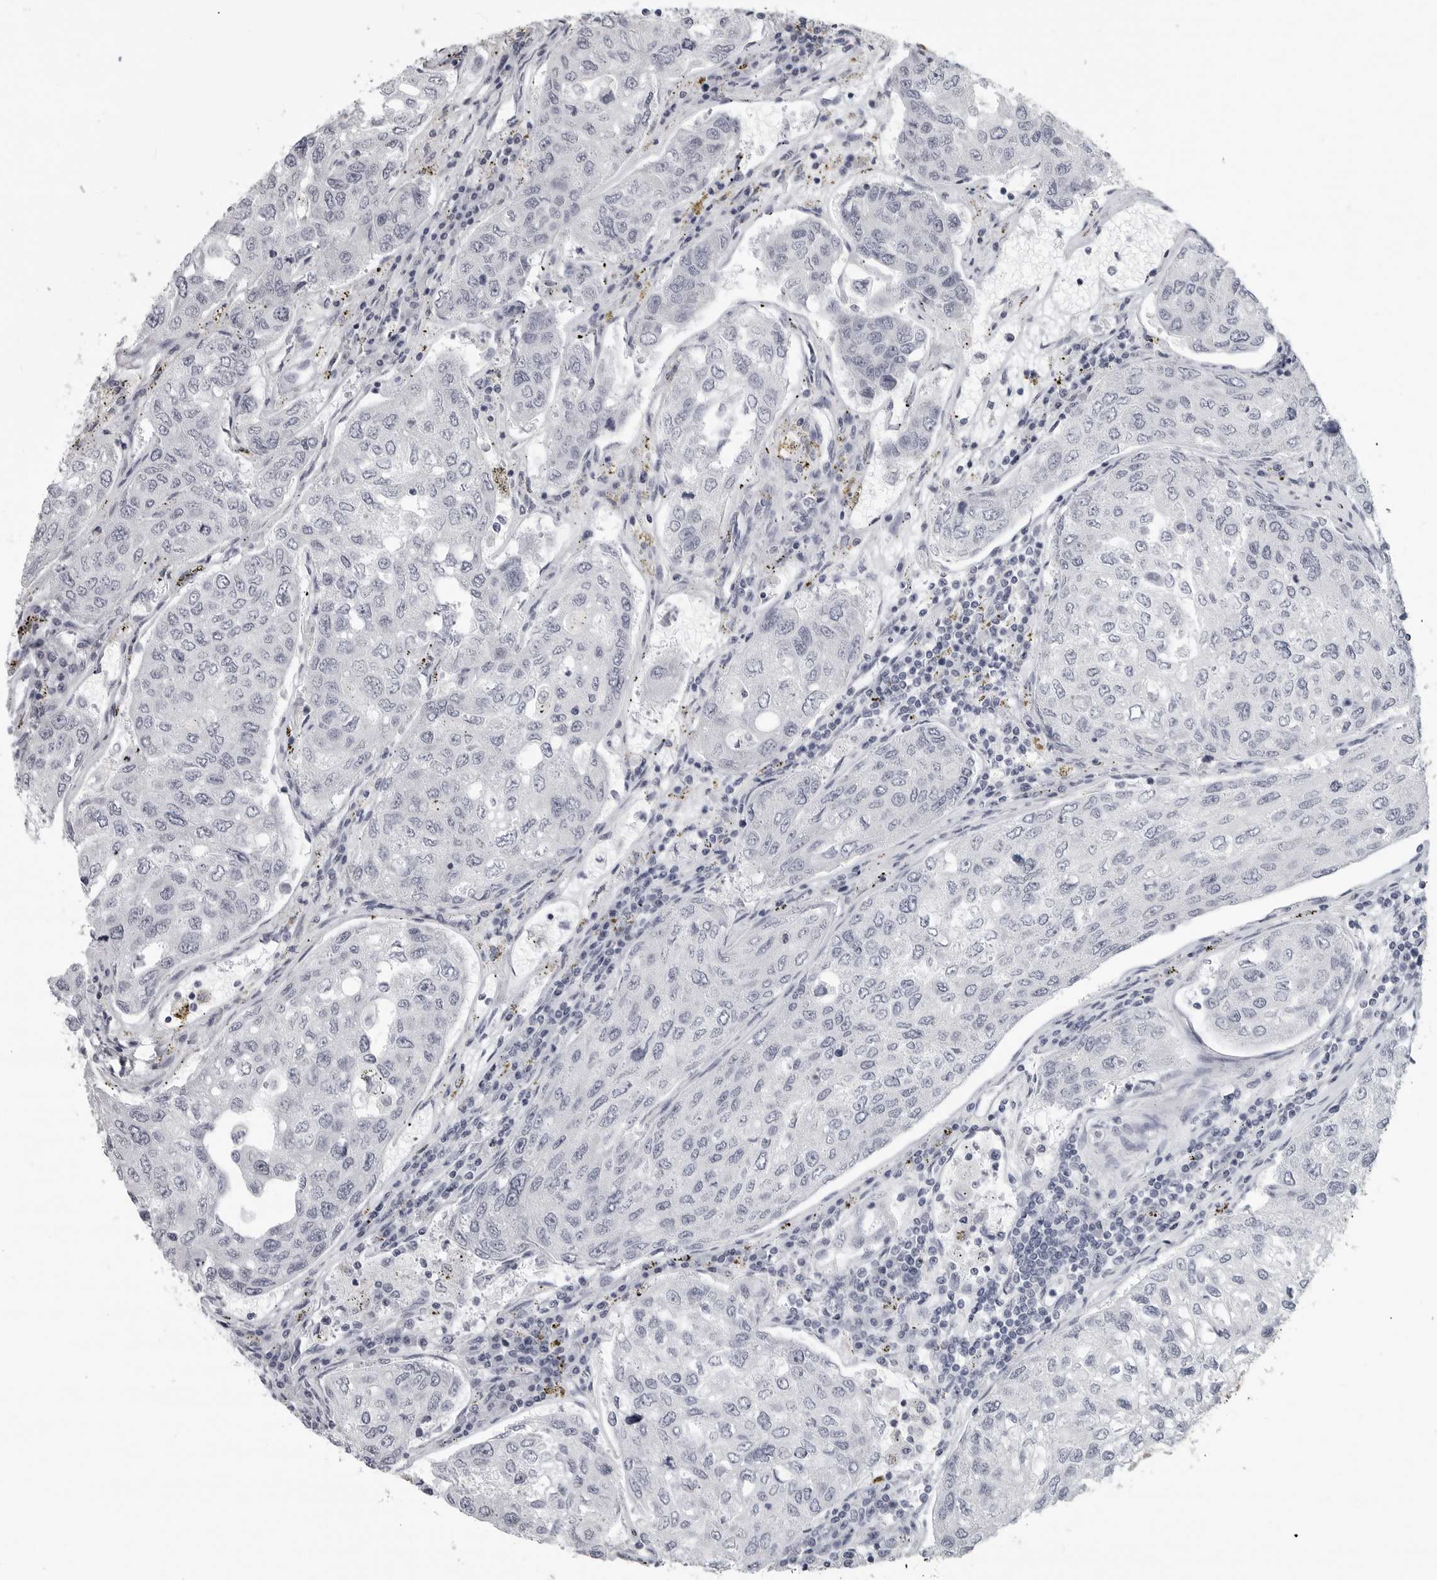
{"staining": {"intensity": "negative", "quantity": "none", "location": "none"}, "tissue": "urothelial cancer", "cell_type": "Tumor cells", "image_type": "cancer", "snomed": [{"axis": "morphology", "description": "Urothelial carcinoma, High grade"}, {"axis": "topography", "description": "Lymph node"}, {"axis": "topography", "description": "Urinary bladder"}], "caption": "High power microscopy photomicrograph of an immunohistochemistry photomicrograph of high-grade urothelial carcinoma, revealing no significant positivity in tumor cells. The staining was performed using DAB to visualize the protein expression in brown, while the nuclei were stained in blue with hematoxylin (Magnification: 20x).", "gene": "LY6D", "patient": {"sex": "male", "age": 51}}